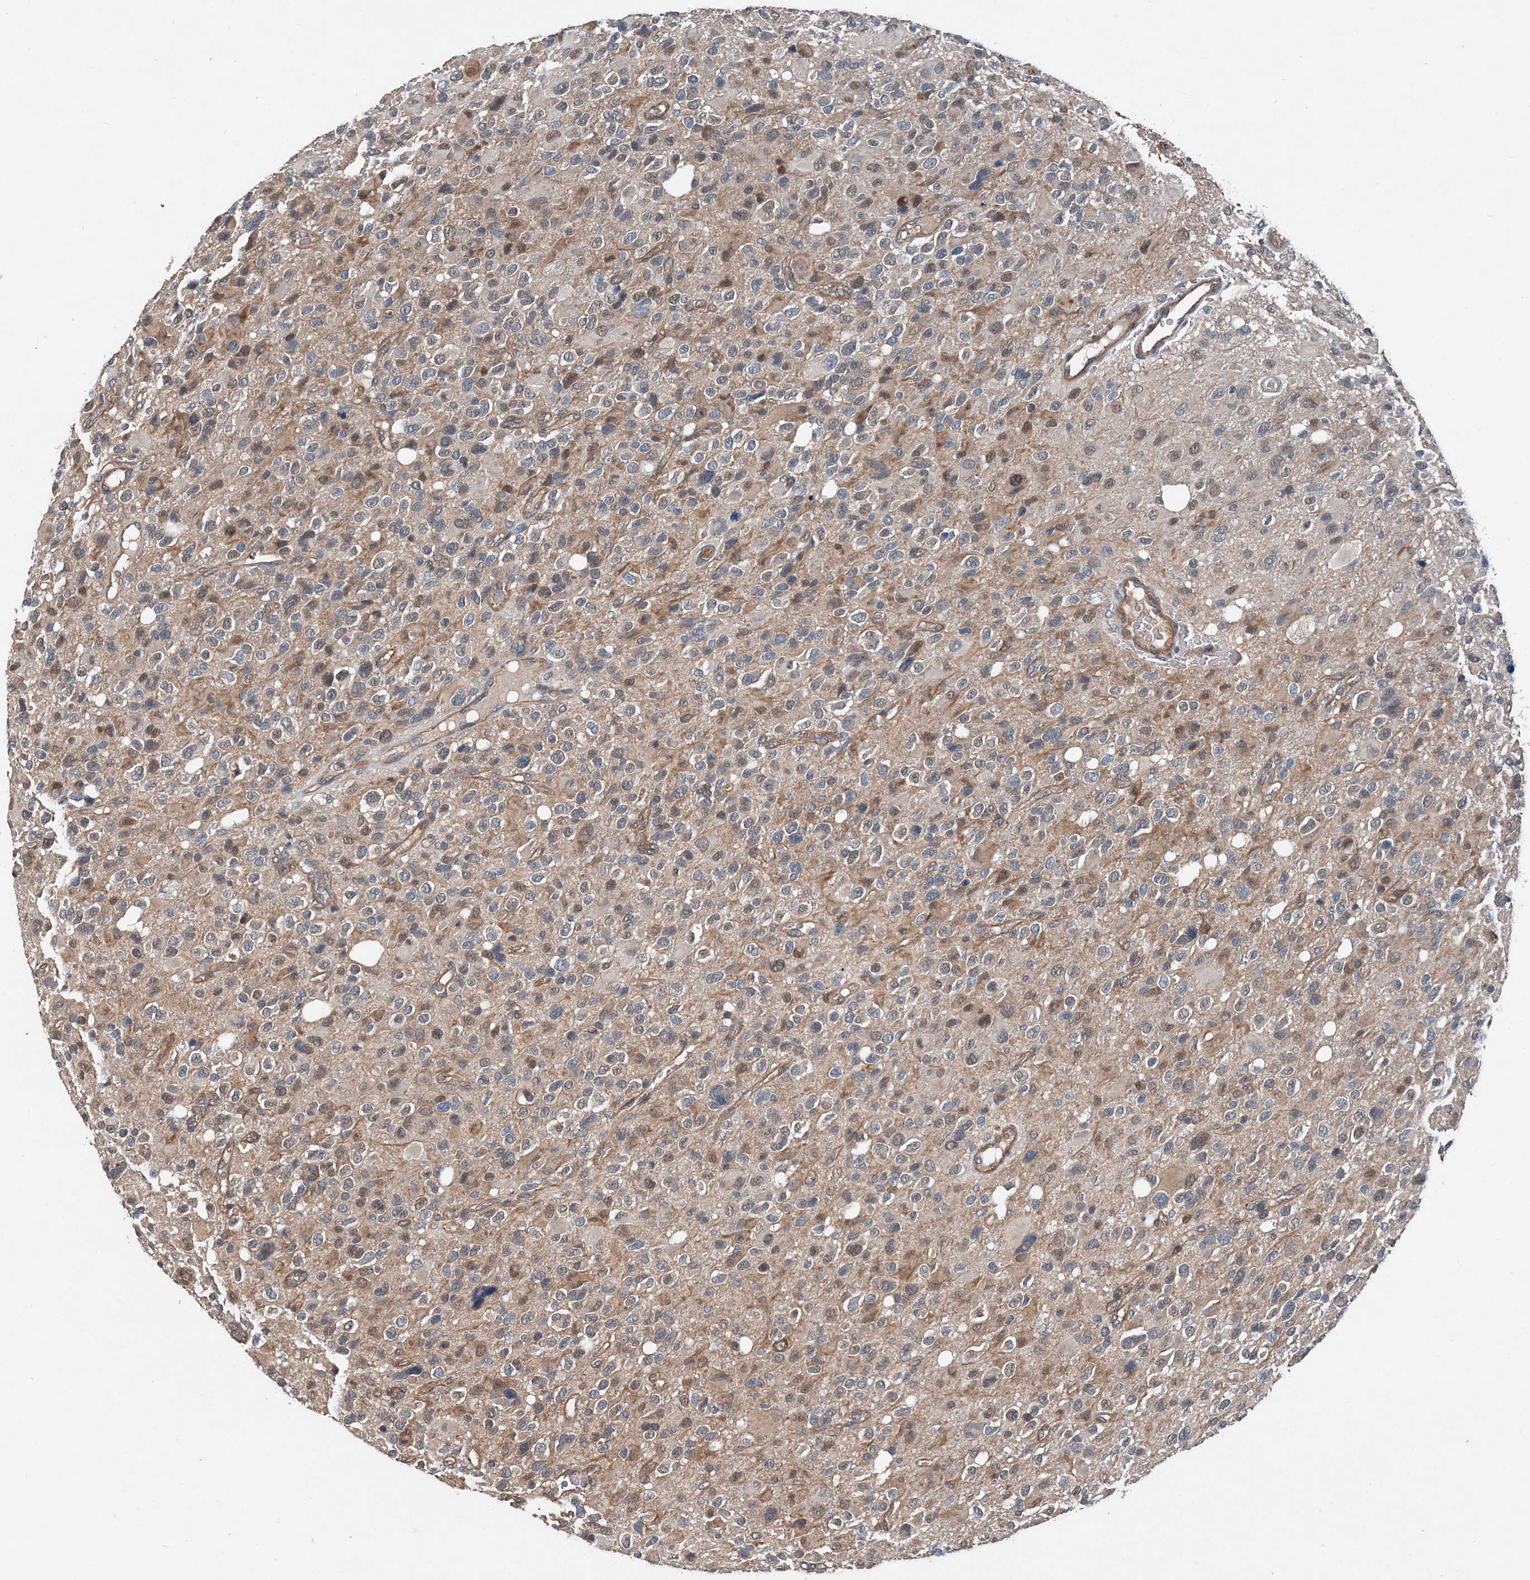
{"staining": {"intensity": "moderate", "quantity": "25%-75%", "location": "cytoplasmic/membranous,nuclear"}, "tissue": "glioma", "cell_type": "Tumor cells", "image_type": "cancer", "snomed": [{"axis": "morphology", "description": "Glioma, malignant, High grade"}, {"axis": "topography", "description": "Brain"}], "caption": "A medium amount of moderate cytoplasmic/membranous and nuclear positivity is seen in about 25%-75% of tumor cells in glioma tissue.", "gene": "SMPD3", "patient": {"sex": "male", "age": 48}}